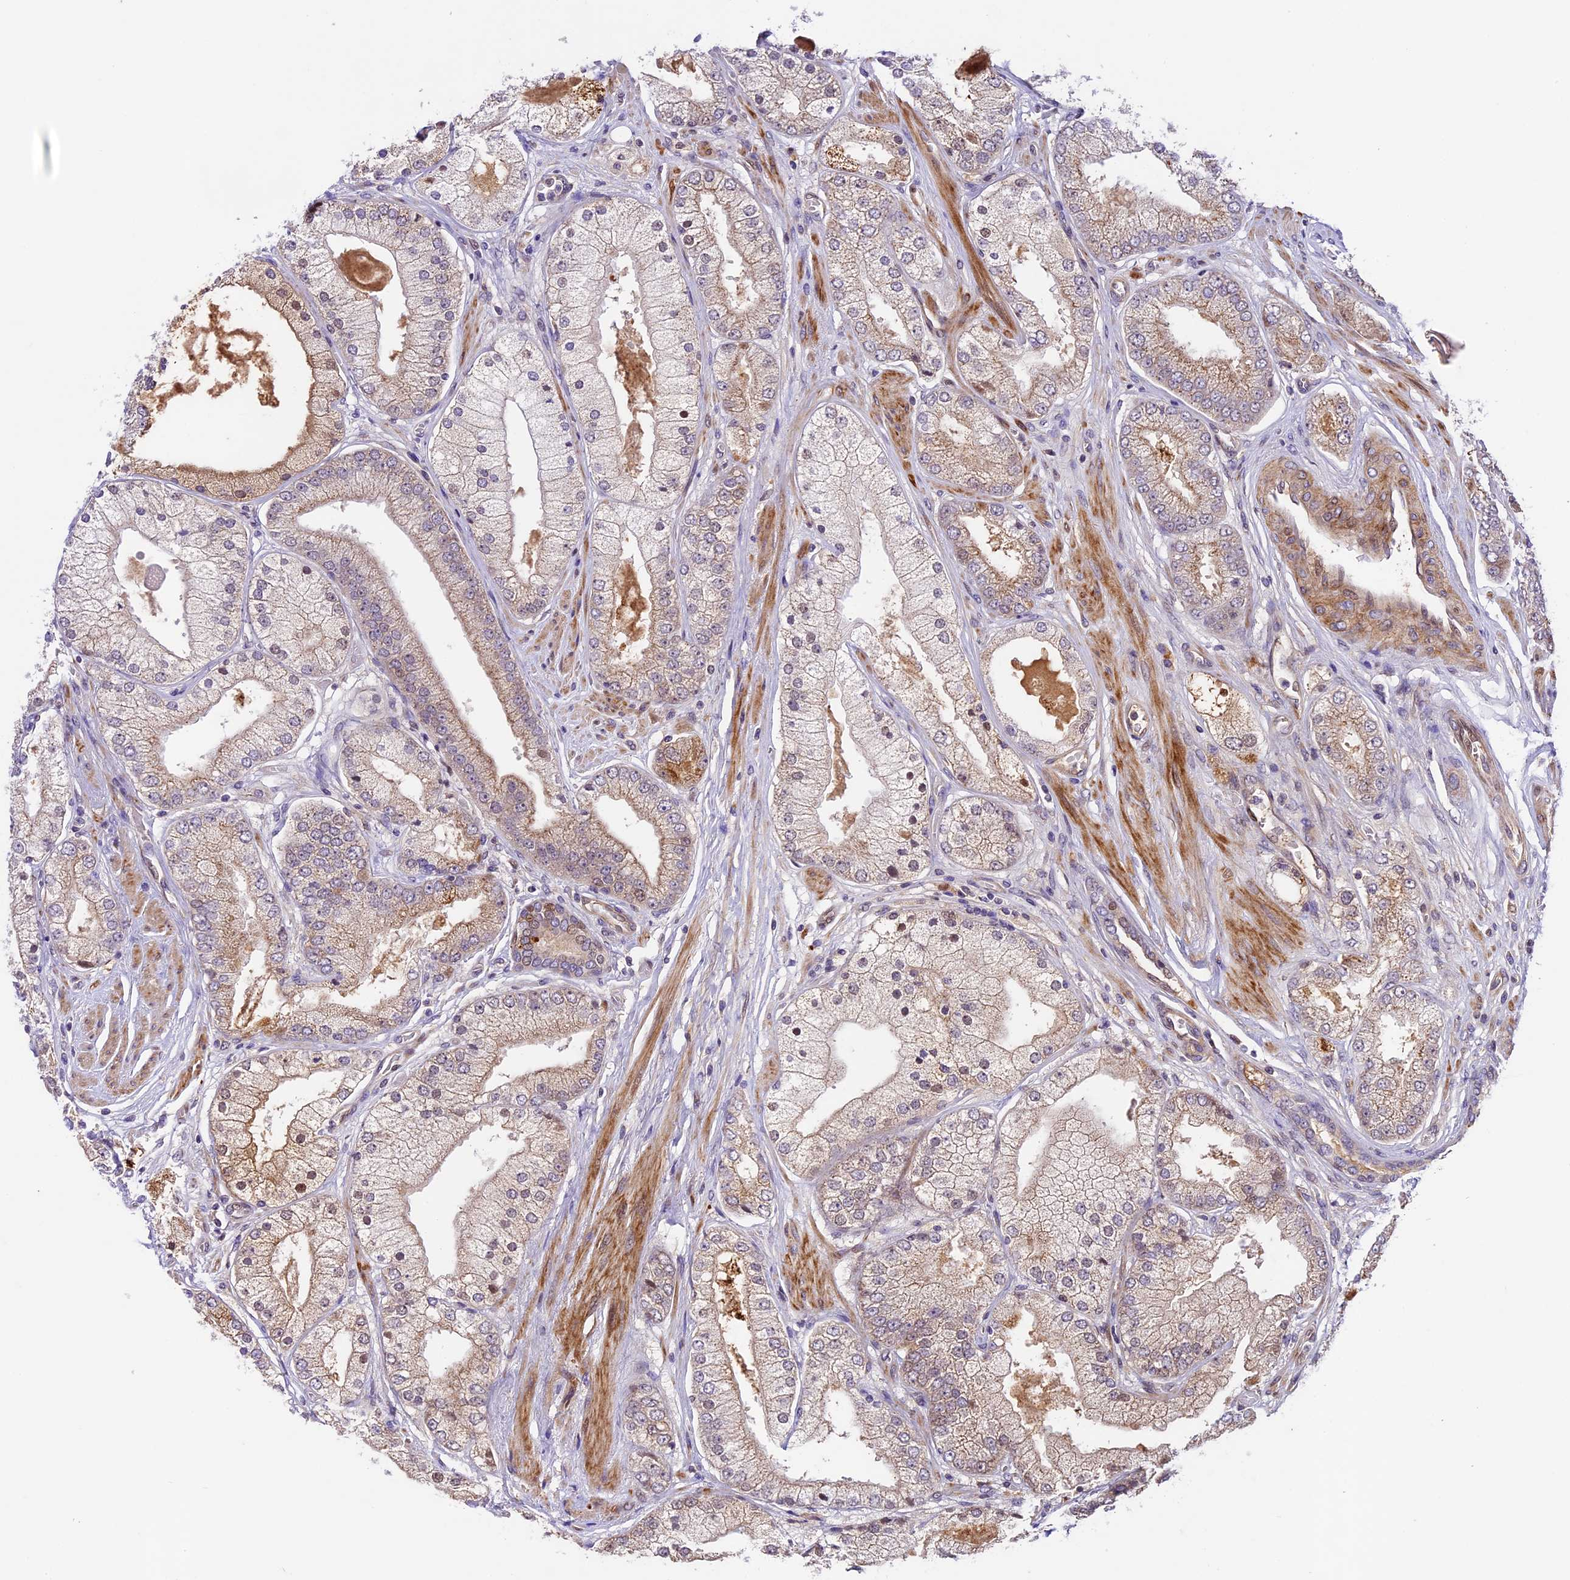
{"staining": {"intensity": "weak", "quantity": "25%-75%", "location": "cytoplasmic/membranous"}, "tissue": "prostate cancer", "cell_type": "Tumor cells", "image_type": "cancer", "snomed": [{"axis": "morphology", "description": "Adenocarcinoma, High grade"}, {"axis": "topography", "description": "Prostate"}], "caption": "Prostate cancer (high-grade adenocarcinoma) stained with DAB immunohistochemistry reveals low levels of weak cytoplasmic/membranous positivity in approximately 25%-75% of tumor cells.", "gene": "CCSER1", "patient": {"sex": "male", "age": 58}}